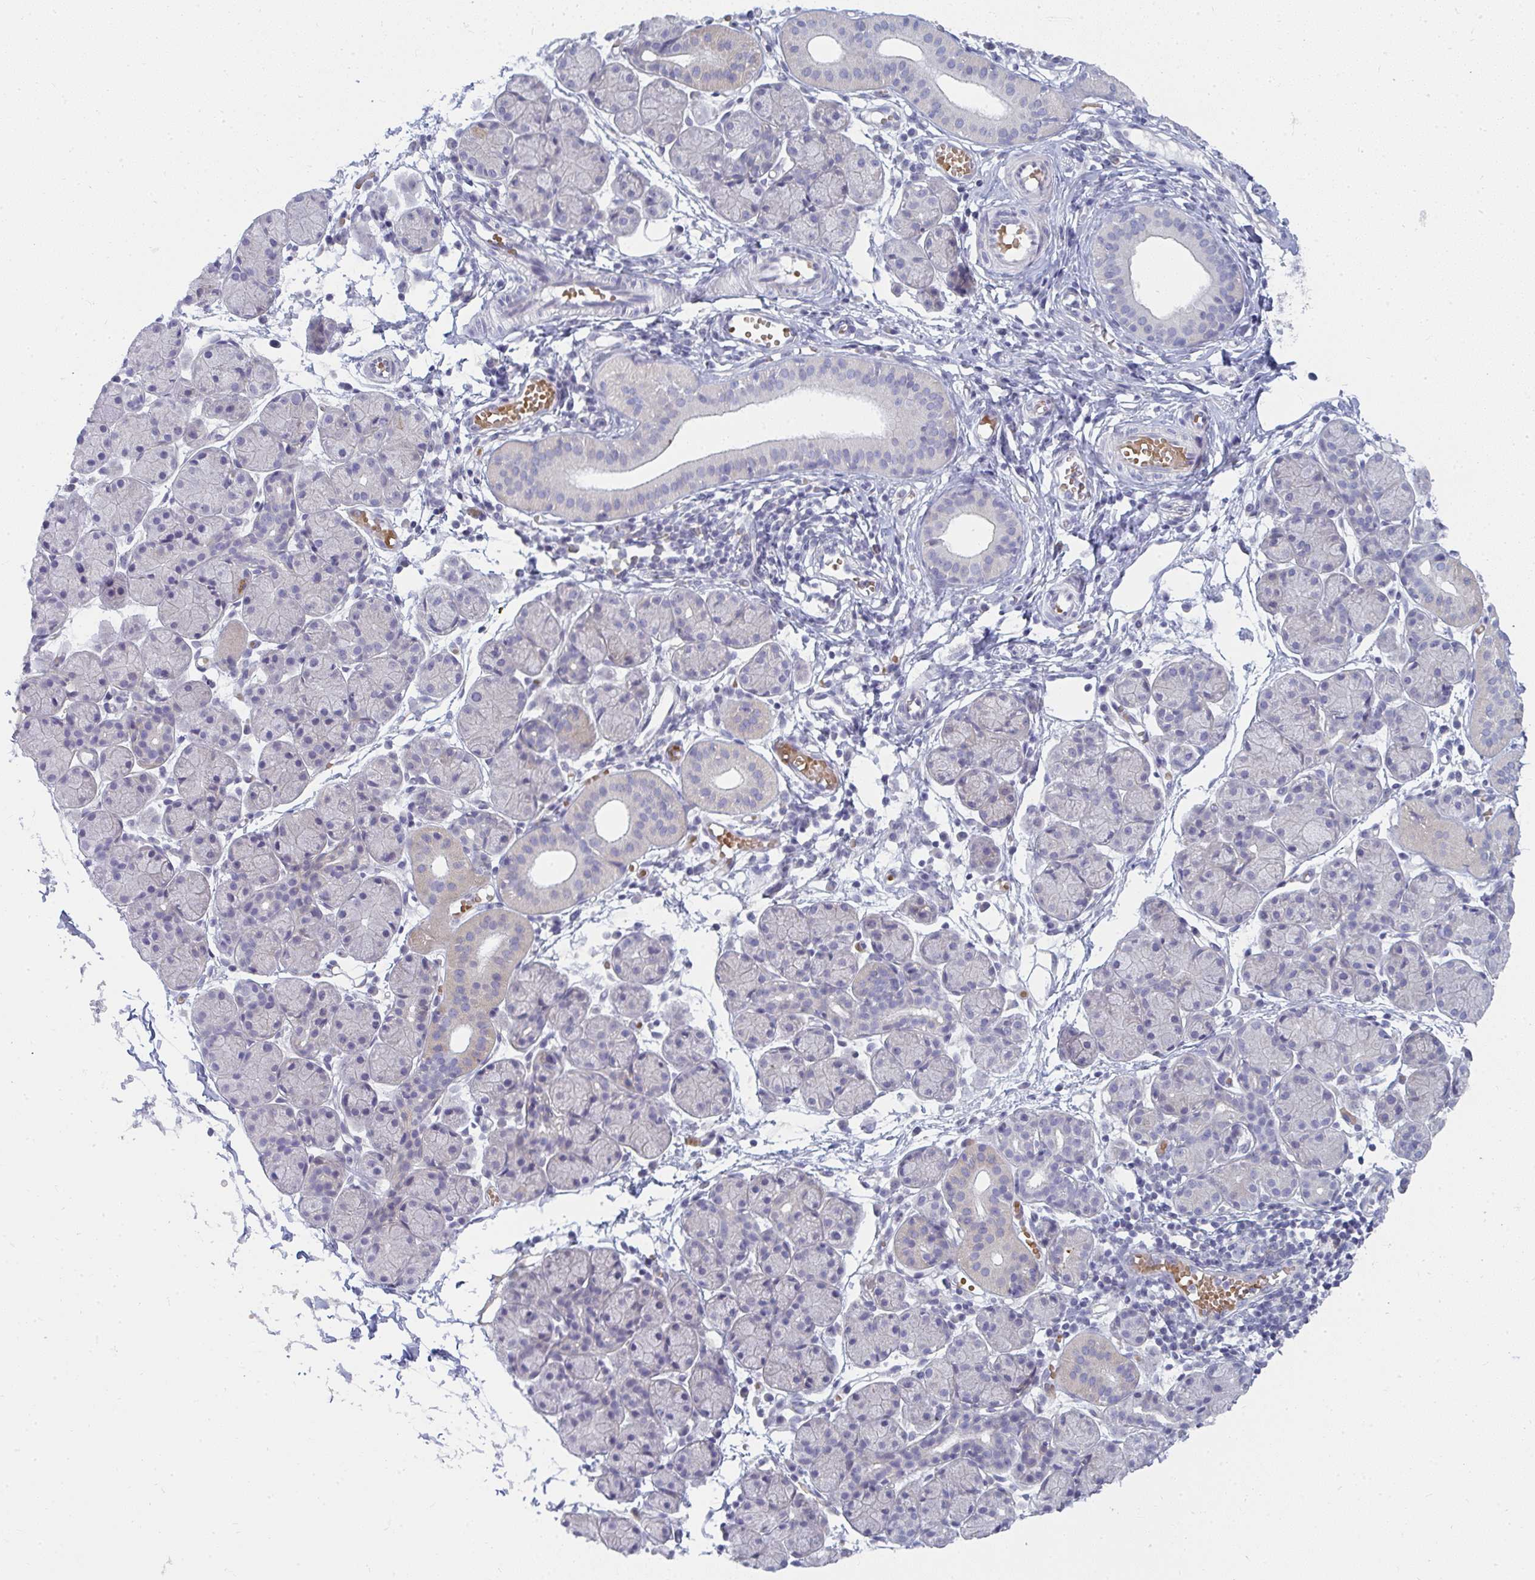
{"staining": {"intensity": "negative", "quantity": "none", "location": "none"}, "tissue": "salivary gland", "cell_type": "Glandular cells", "image_type": "normal", "snomed": [{"axis": "morphology", "description": "Normal tissue, NOS"}, {"axis": "morphology", "description": "Inflammation, NOS"}, {"axis": "topography", "description": "Lymph node"}, {"axis": "topography", "description": "Salivary gland"}], "caption": "Protein analysis of normal salivary gland shows no significant positivity in glandular cells. Brightfield microscopy of IHC stained with DAB (3,3'-diaminobenzidine) (brown) and hematoxylin (blue), captured at high magnification.", "gene": "SHB", "patient": {"sex": "male", "age": 3}}